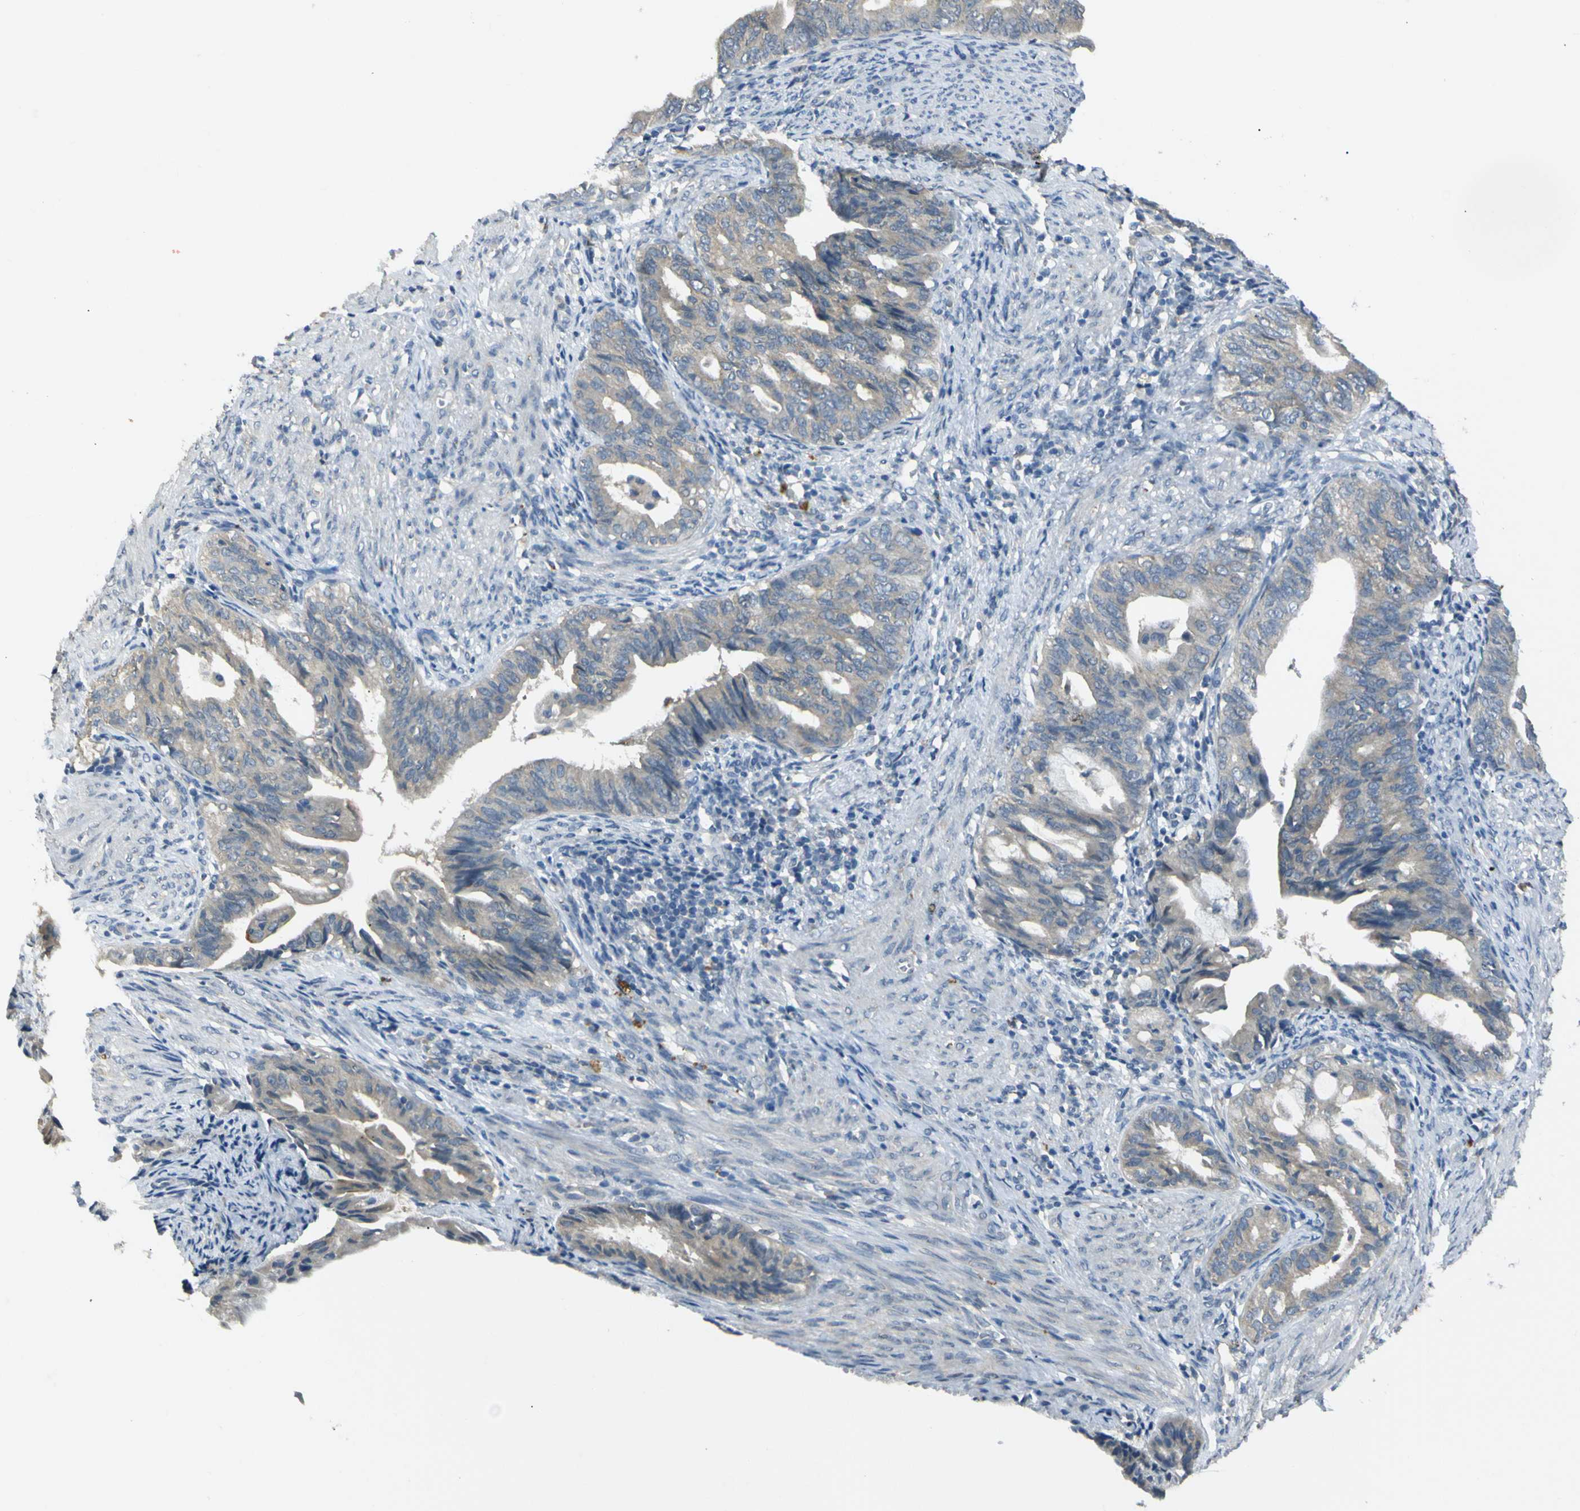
{"staining": {"intensity": "weak", "quantity": "<25%", "location": "cytoplasmic/membranous"}, "tissue": "endometrial cancer", "cell_type": "Tumor cells", "image_type": "cancer", "snomed": [{"axis": "morphology", "description": "Adenocarcinoma, NOS"}, {"axis": "topography", "description": "Endometrium"}], "caption": "Endometrial cancer (adenocarcinoma) stained for a protein using IHC displays no staining tumor cells.", "gene": "C6orf89", "patient": {"sex": "female", "age": 86}}